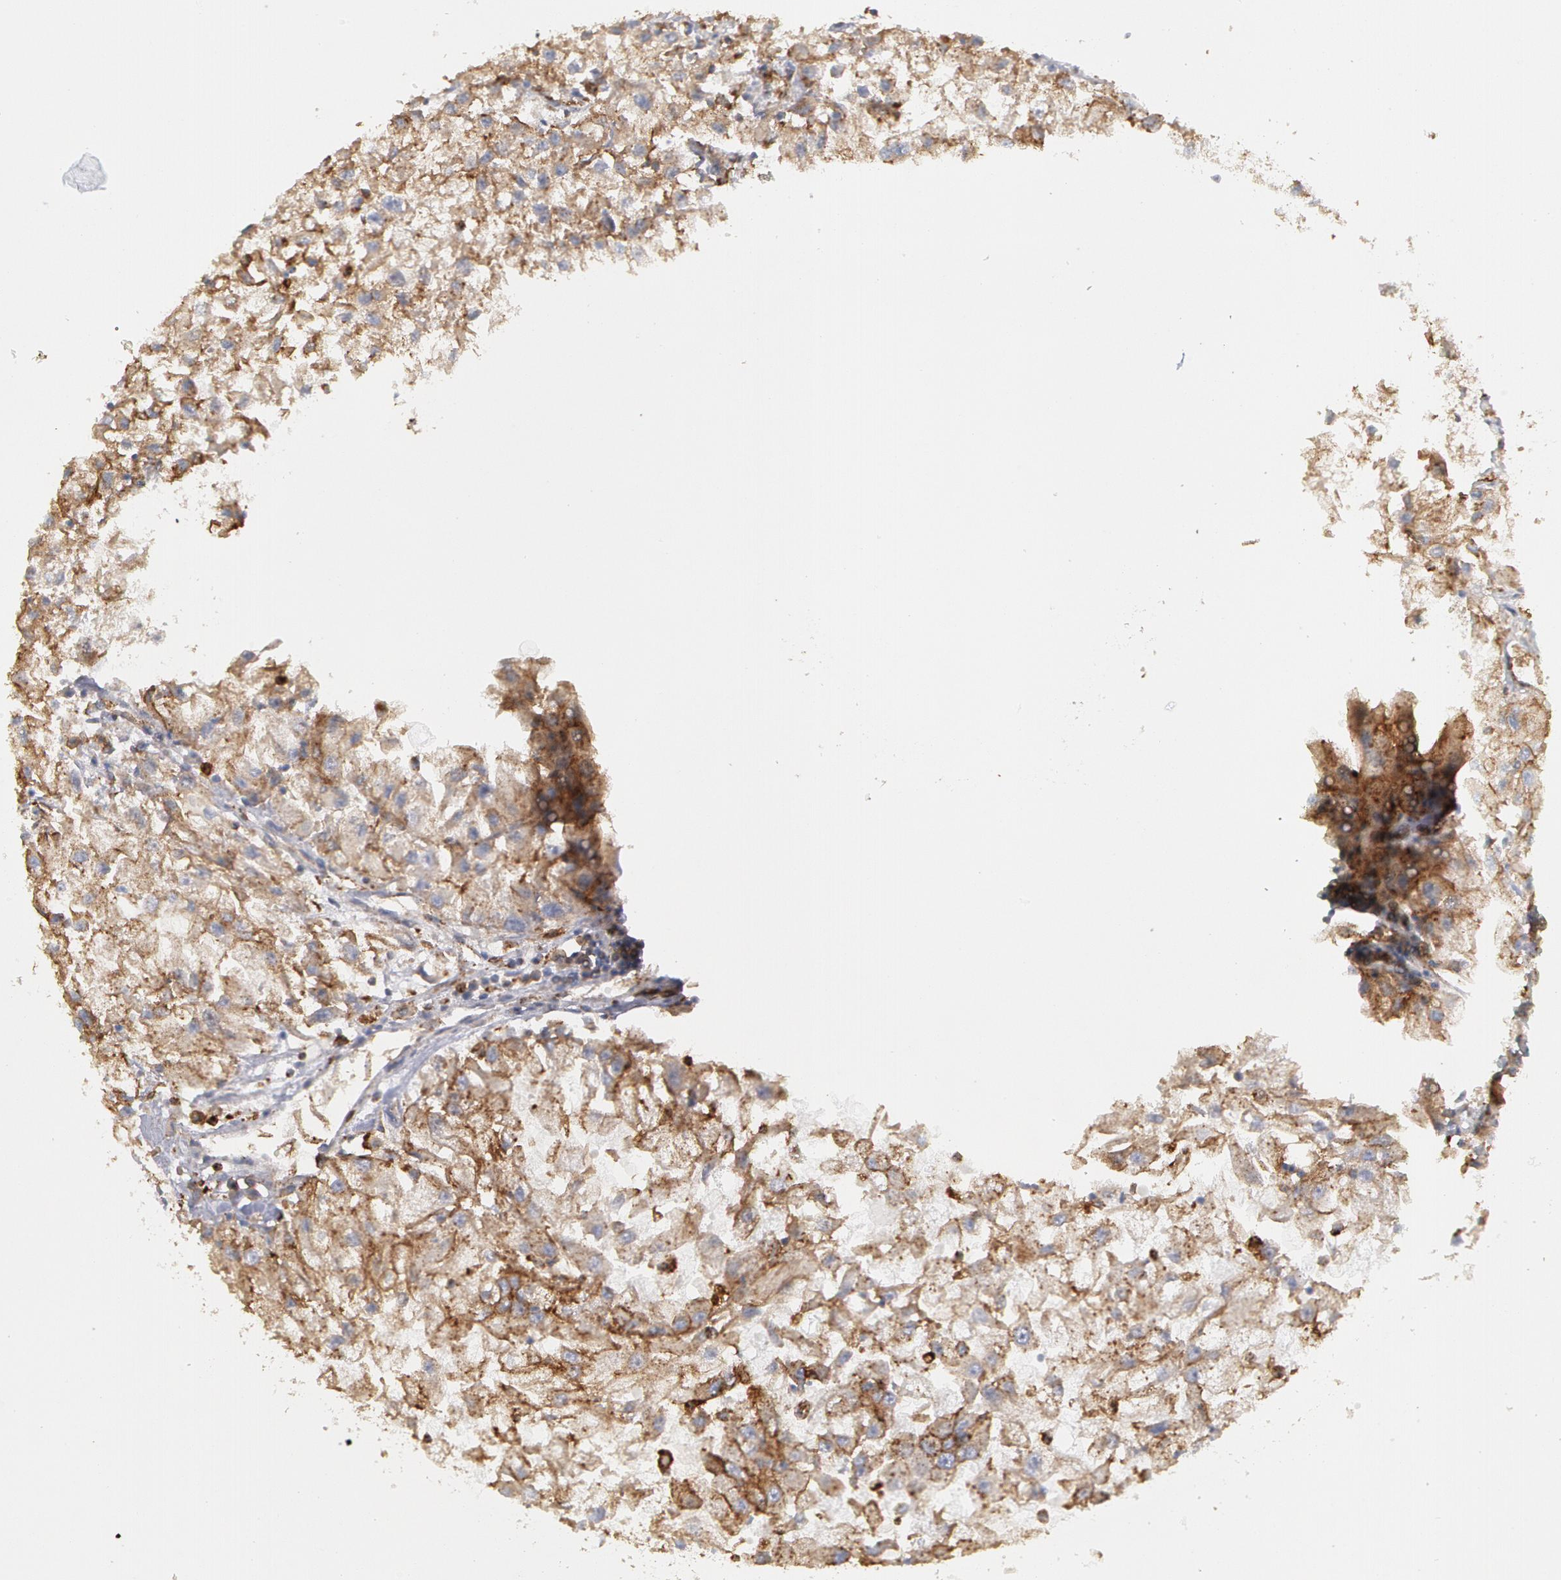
{"staining": {"intensity": "moderate", "quantity": ">75%", "location": "cytoplasmic/membranous"}, "tissue": "renal cancer", "cell_type": "Tumor cells", "image_type": "cancer", "snomed": [{"axis": "morphology", "description": "Adenocarcinoma, NOS"}, {"axis": "topography", "description": "Kidney"}], "caption": "Immunohistochemistry (DAB (3,3'-diaminobenzidine)) staining of human renal cancer reveals moderate cytoplasmic/membranous protein expression in approximately >75% of tumor cells.", "gene": "FLOT2", "patient": {"sex": "male", "age": 59}}